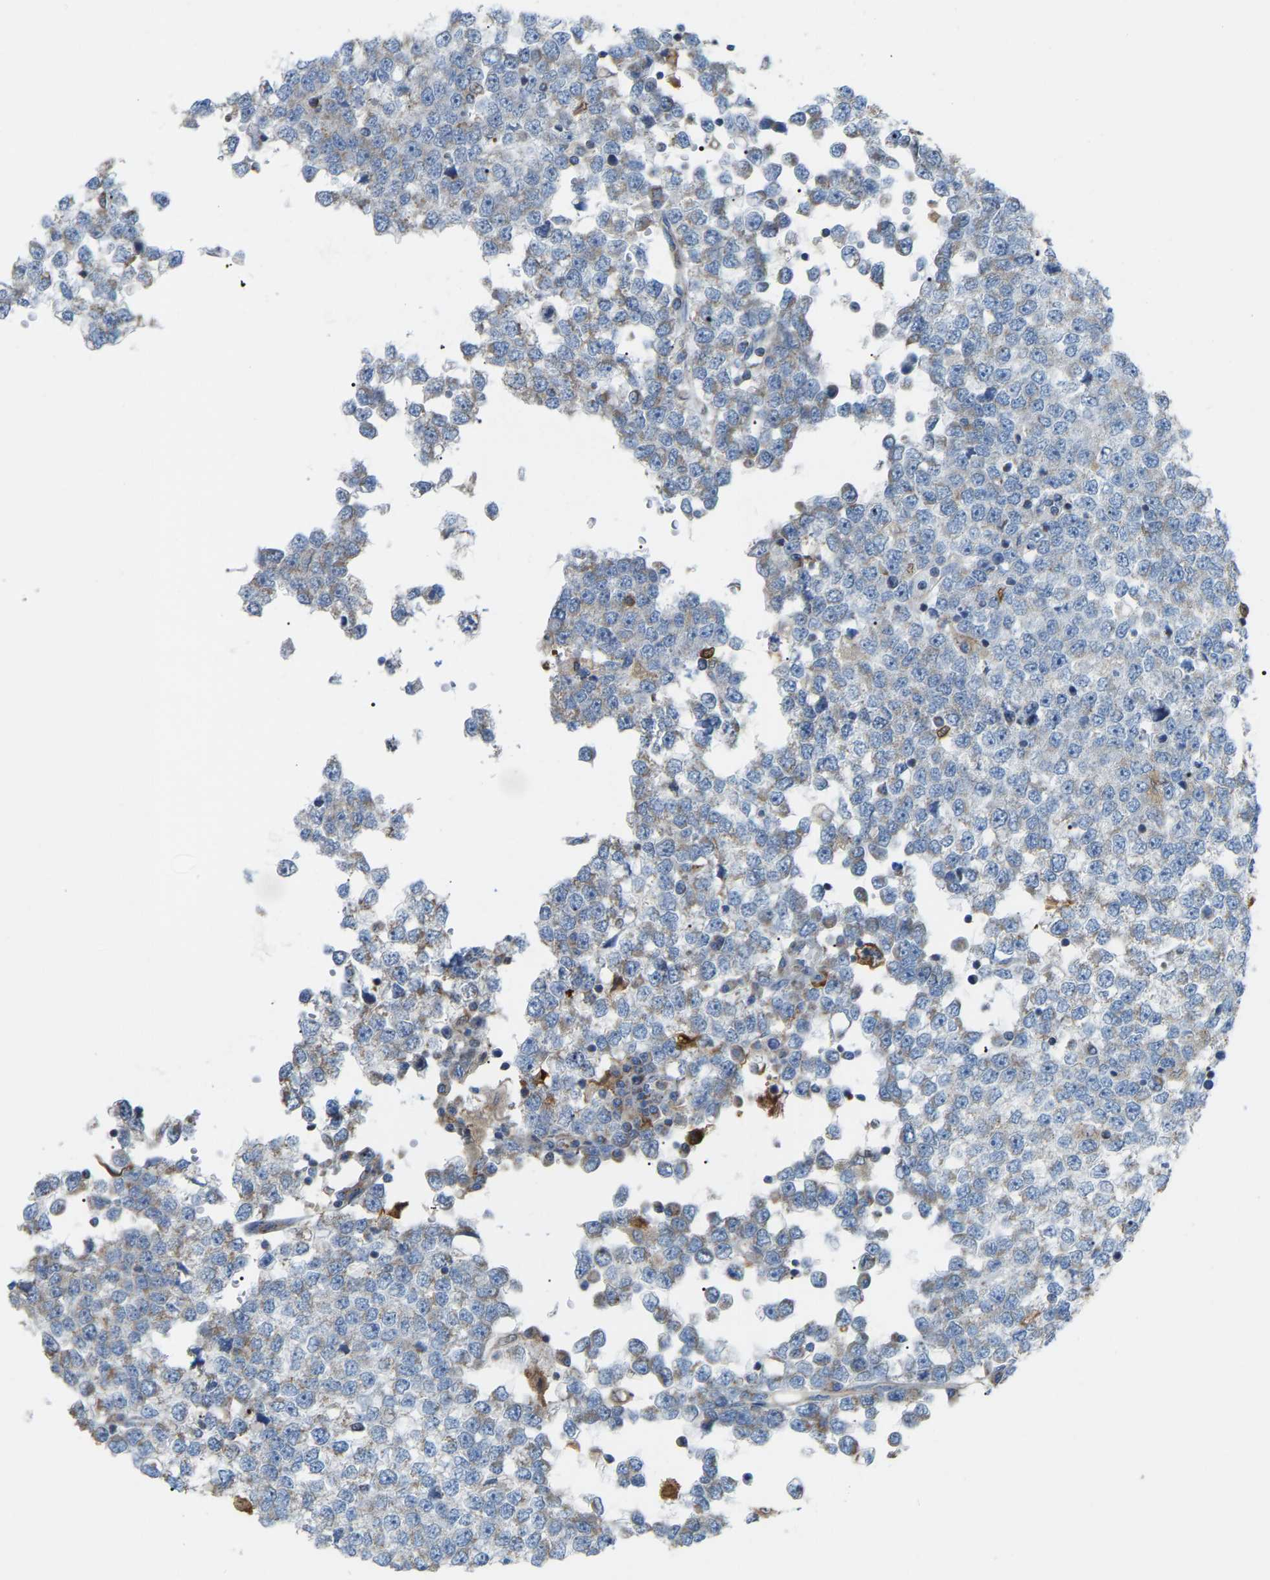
{"staining": {"intensity": "negative", "quantity": "none", "location": "none"}, "tissue": "testis cancer", "cell_type": "Tumor cells", "image_type": "cancer", "snomed": [{"axis": "morphology", "description": "Seminoma, NOS"}, {"axis": "topography", "description": "Testis"}], "caption": "High power microscopy photomicrograph of an immunohistochemistry photomicrograph of testis cancer (seminoma), revealing no significant expression in tumor cells. Brightfield microscopy of immunohistochemistry (IHC) stained with DAB (brown) and hematoxylin (blue), captured at high magnification.", "gene": "CROT", "patient": {"sex": "male", "age": 65}}